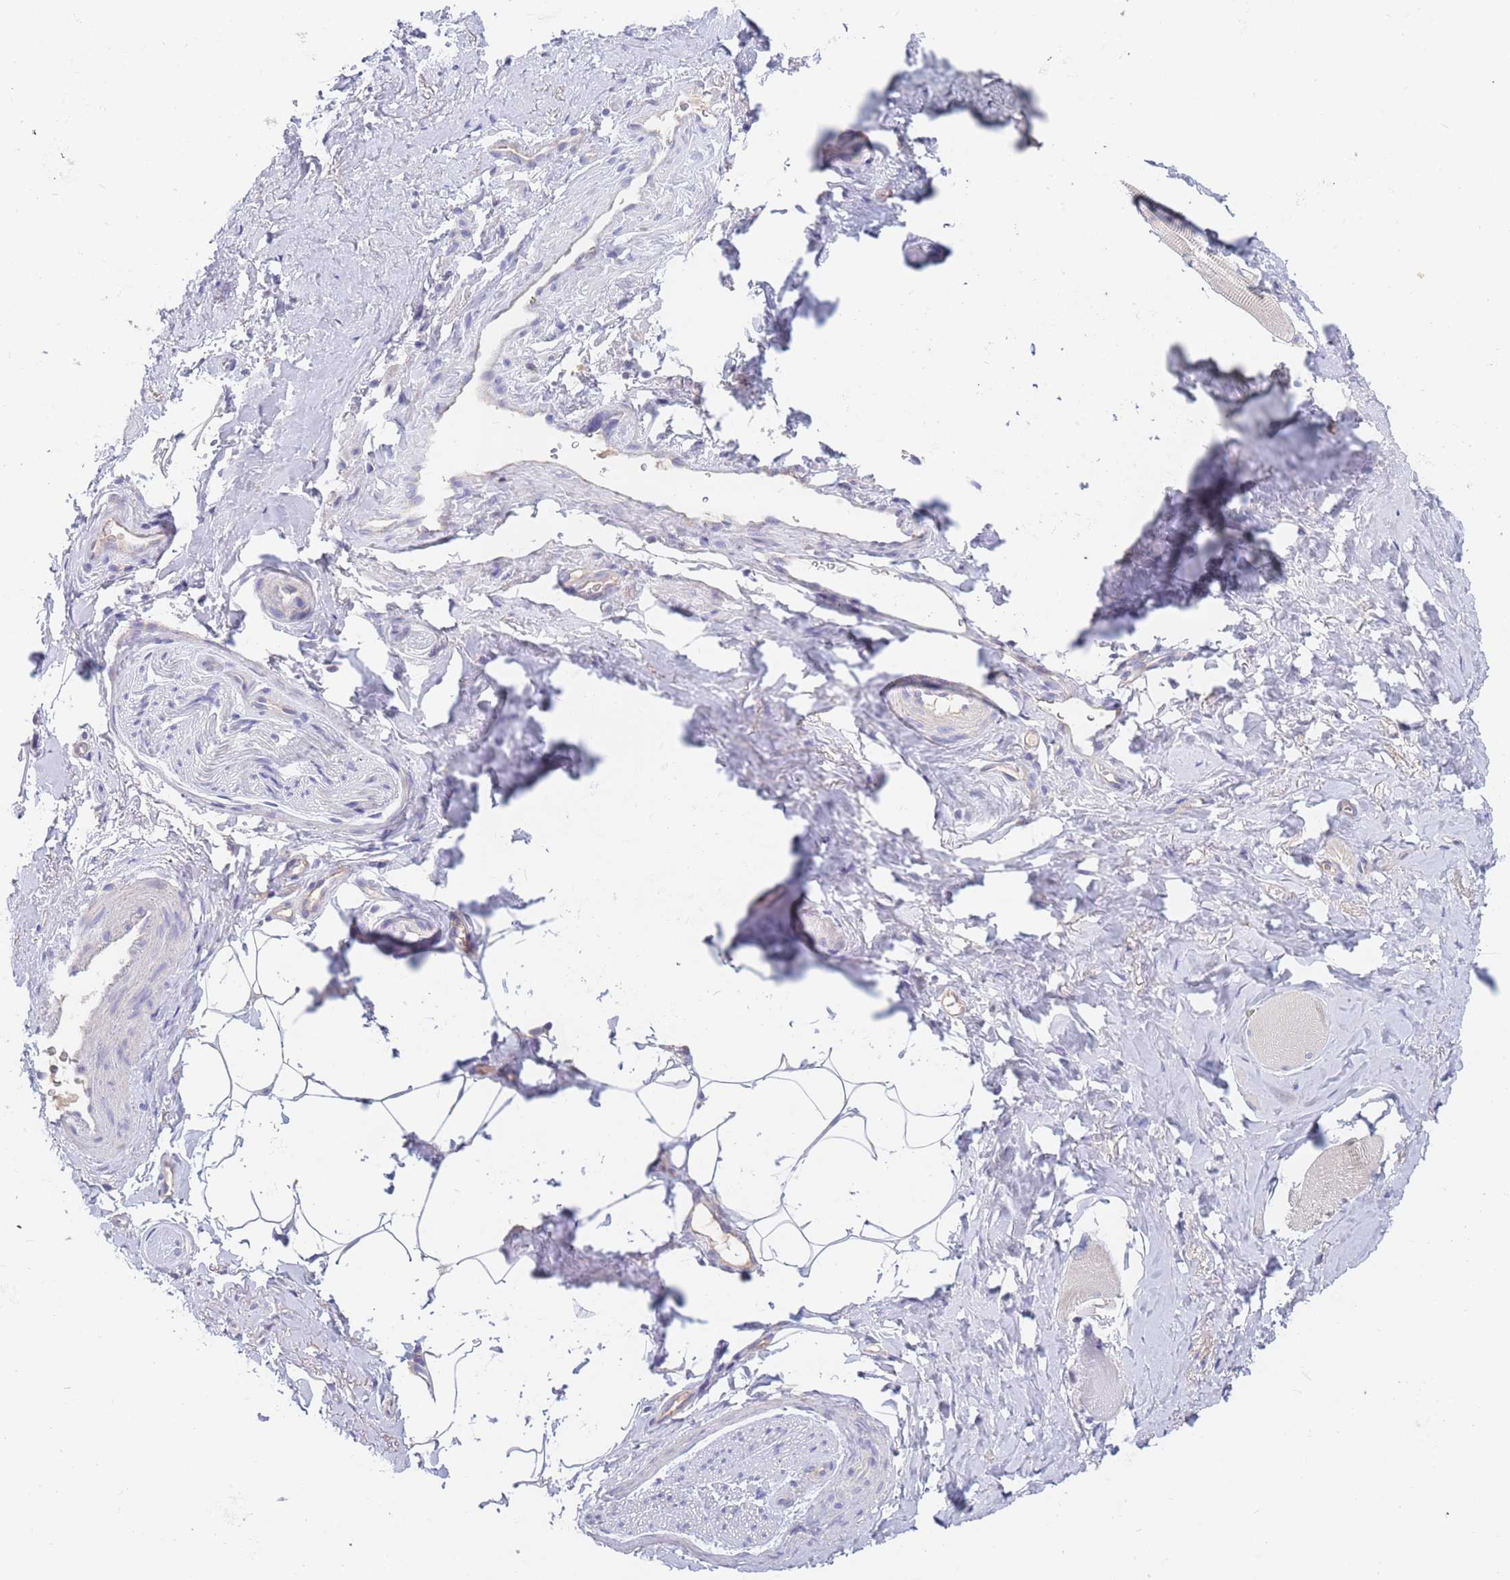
{"staining": {"intensity": "negative", "quantity": "none", "location": "none"}, "tissue": "smooth muscle", "cell_type": "Smooth muscle cells", "image_type": "normal", "snomed": [{"axis": "morphology", "description": "Normal tissue, NOS"}, {"axis": "topography", "description": "Smooth muscle"}, {"axis": "topography", "description": "Peripheral nerve tissue"}], "caption": "IHC photomicrograph of normal human smooth muscle stained for a protein (brown), which displays no expression in smooth muscle cells. (DAB immunohistochemistry (IHC) with hematoxylin counter stain).", "gene": "BORCS5", "patient": {"sex": "male", "age": 69}}